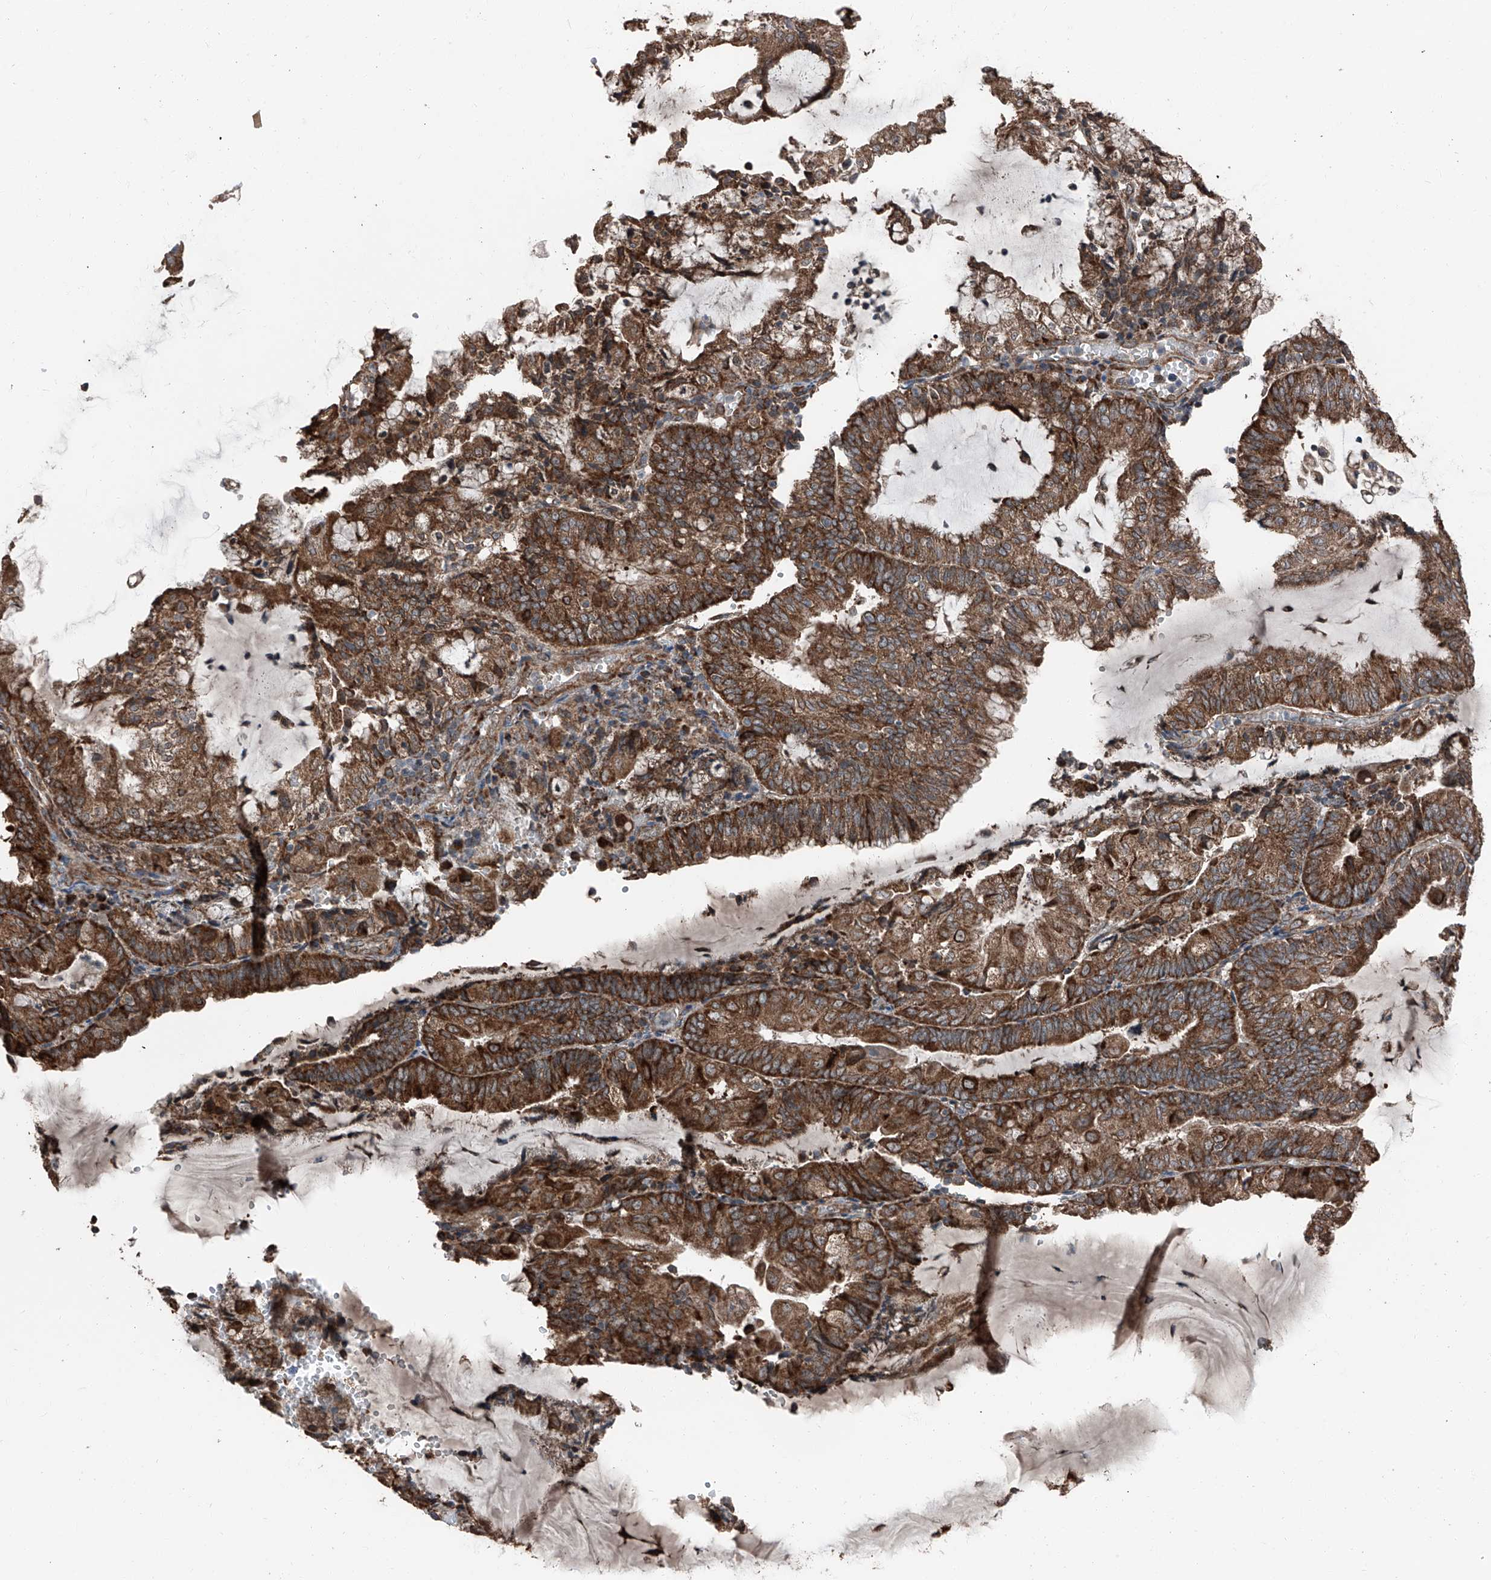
{"staining": {"intensity": "strong", "quantity": ">75%", "location": "cytoplasmic/membranous"}, "tissue": "endometrial cancer", "cell_type": "Tumor cells", "image_type": "cancer", "snomed": [{"axis": "morphology", "description": "Adenocarcinoma, NOS"}, {"axis": "topography", "description": "Endometrium"}], "caption": "IHC staining of adenocarcinoma (endometrial), which exhibits high levels of strong cytoplasmic/membranous staining in approximately >75% of tumor cells indicating strong cytoplasmic/membranous protein positivity. The staining was performed using DAB (3,3'-diaminobenzidine) (brown) for protein detection and nuclei were counterstained in hematoxylin (blue).", "gene": "LIMK1", "patient": {"sex": "female", "age": 81}}